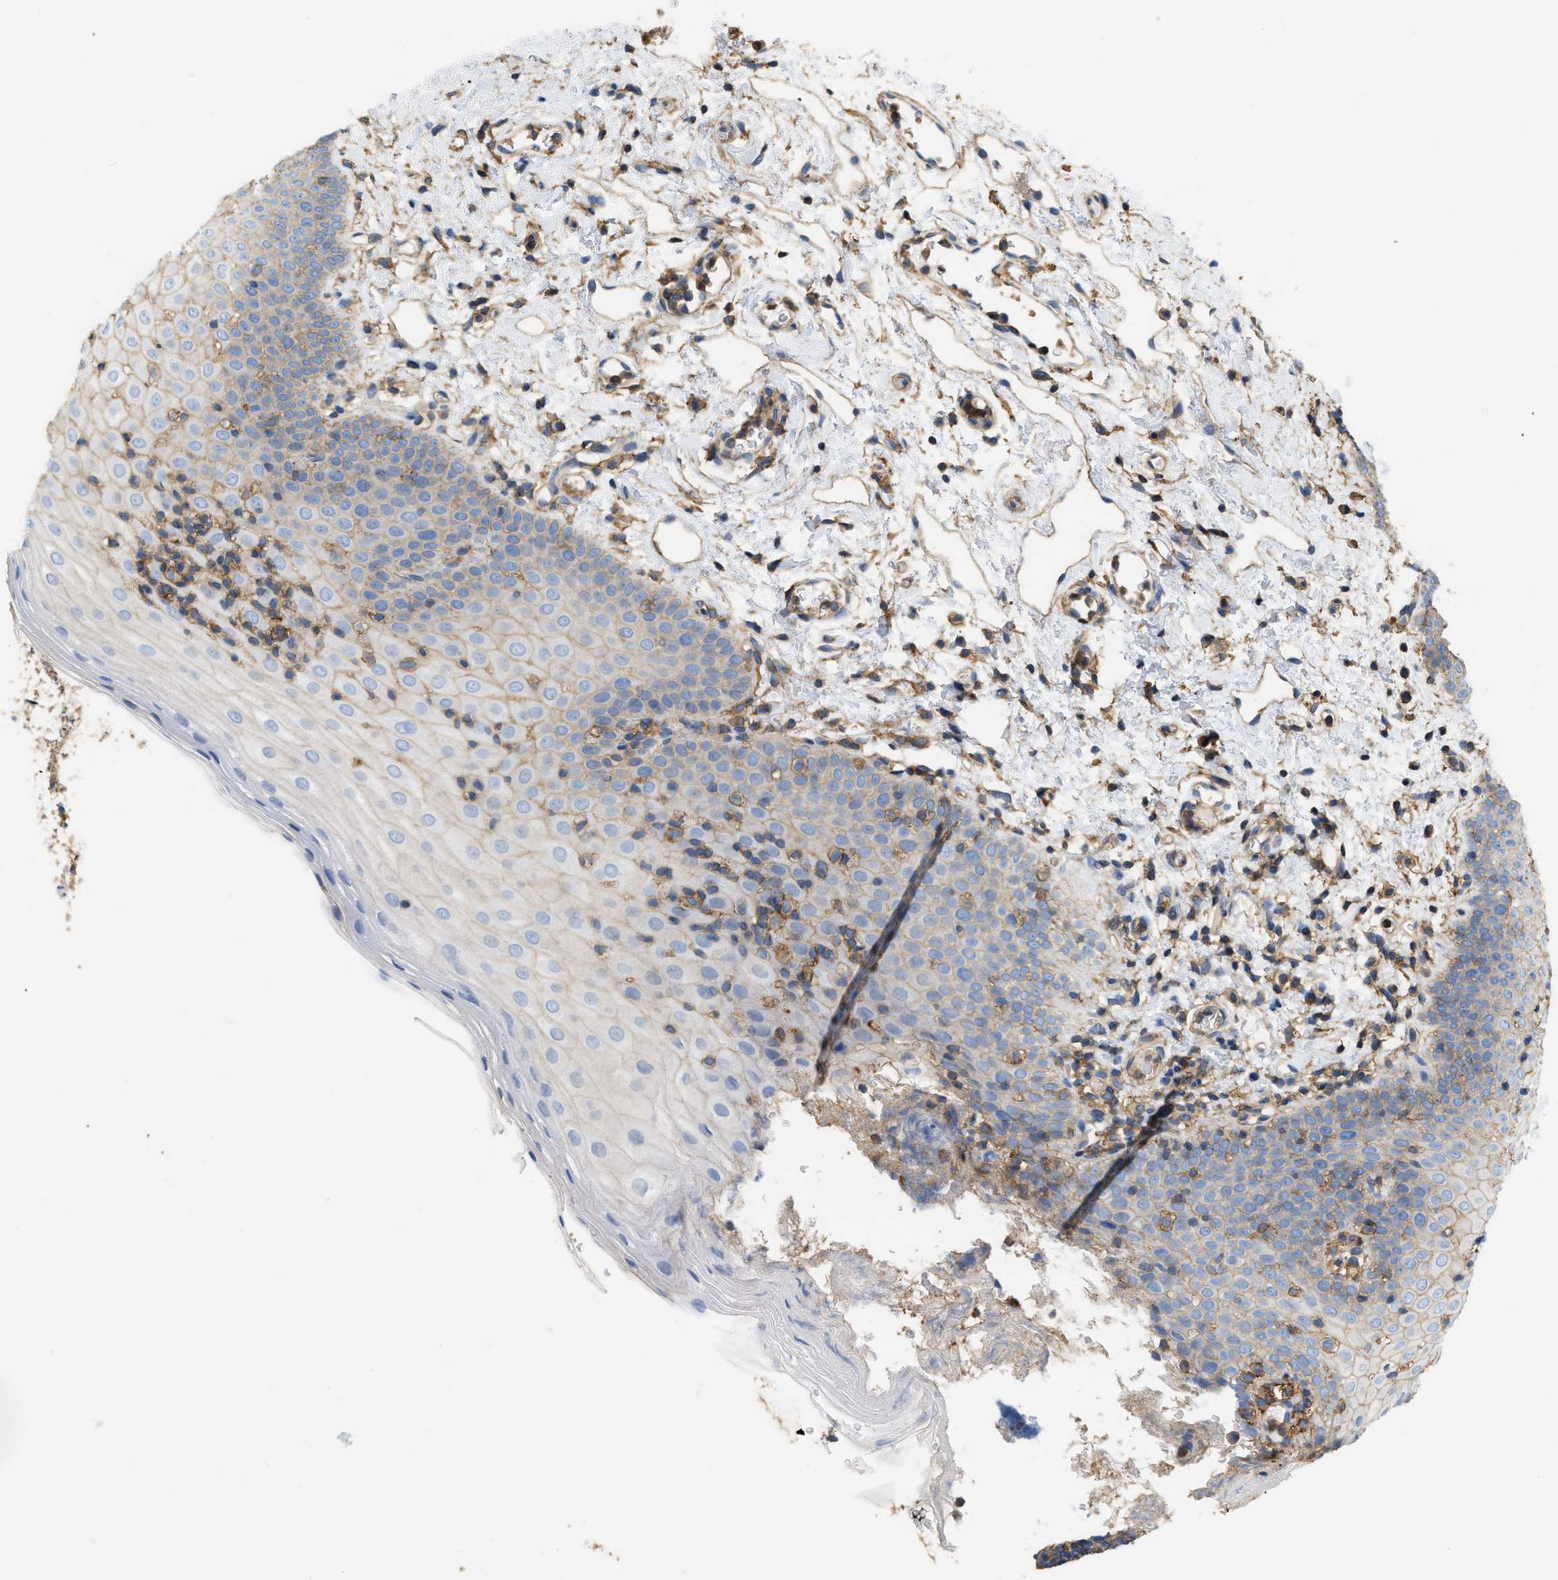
{"staining": {"intensity": "weak", "quantity": "25%-75%", "location": "cytoplasmic/membranous"}, "tissue": "oral mucosa", "cell_type": "Squamous epithelial cells", "image_type": "normal", "snomed": [{"axis": "morphology", "description": "Normal tissue, NOS"}, {"axis": "topography", "description": "Oral tissue"}], "caption": "Immunohistochemistry (IHC) photomicrograph of normal oral mucosa: human oral mucosa stained using IHC reveals low levels of weak protein expression localized specifically in the cytoplasmic/membranous of squamous epithelial cells, appearing as a cytoplasmic/membranous brown color.", "gene": "GNB4", "patient": {"sex": "male", "age": 66}}